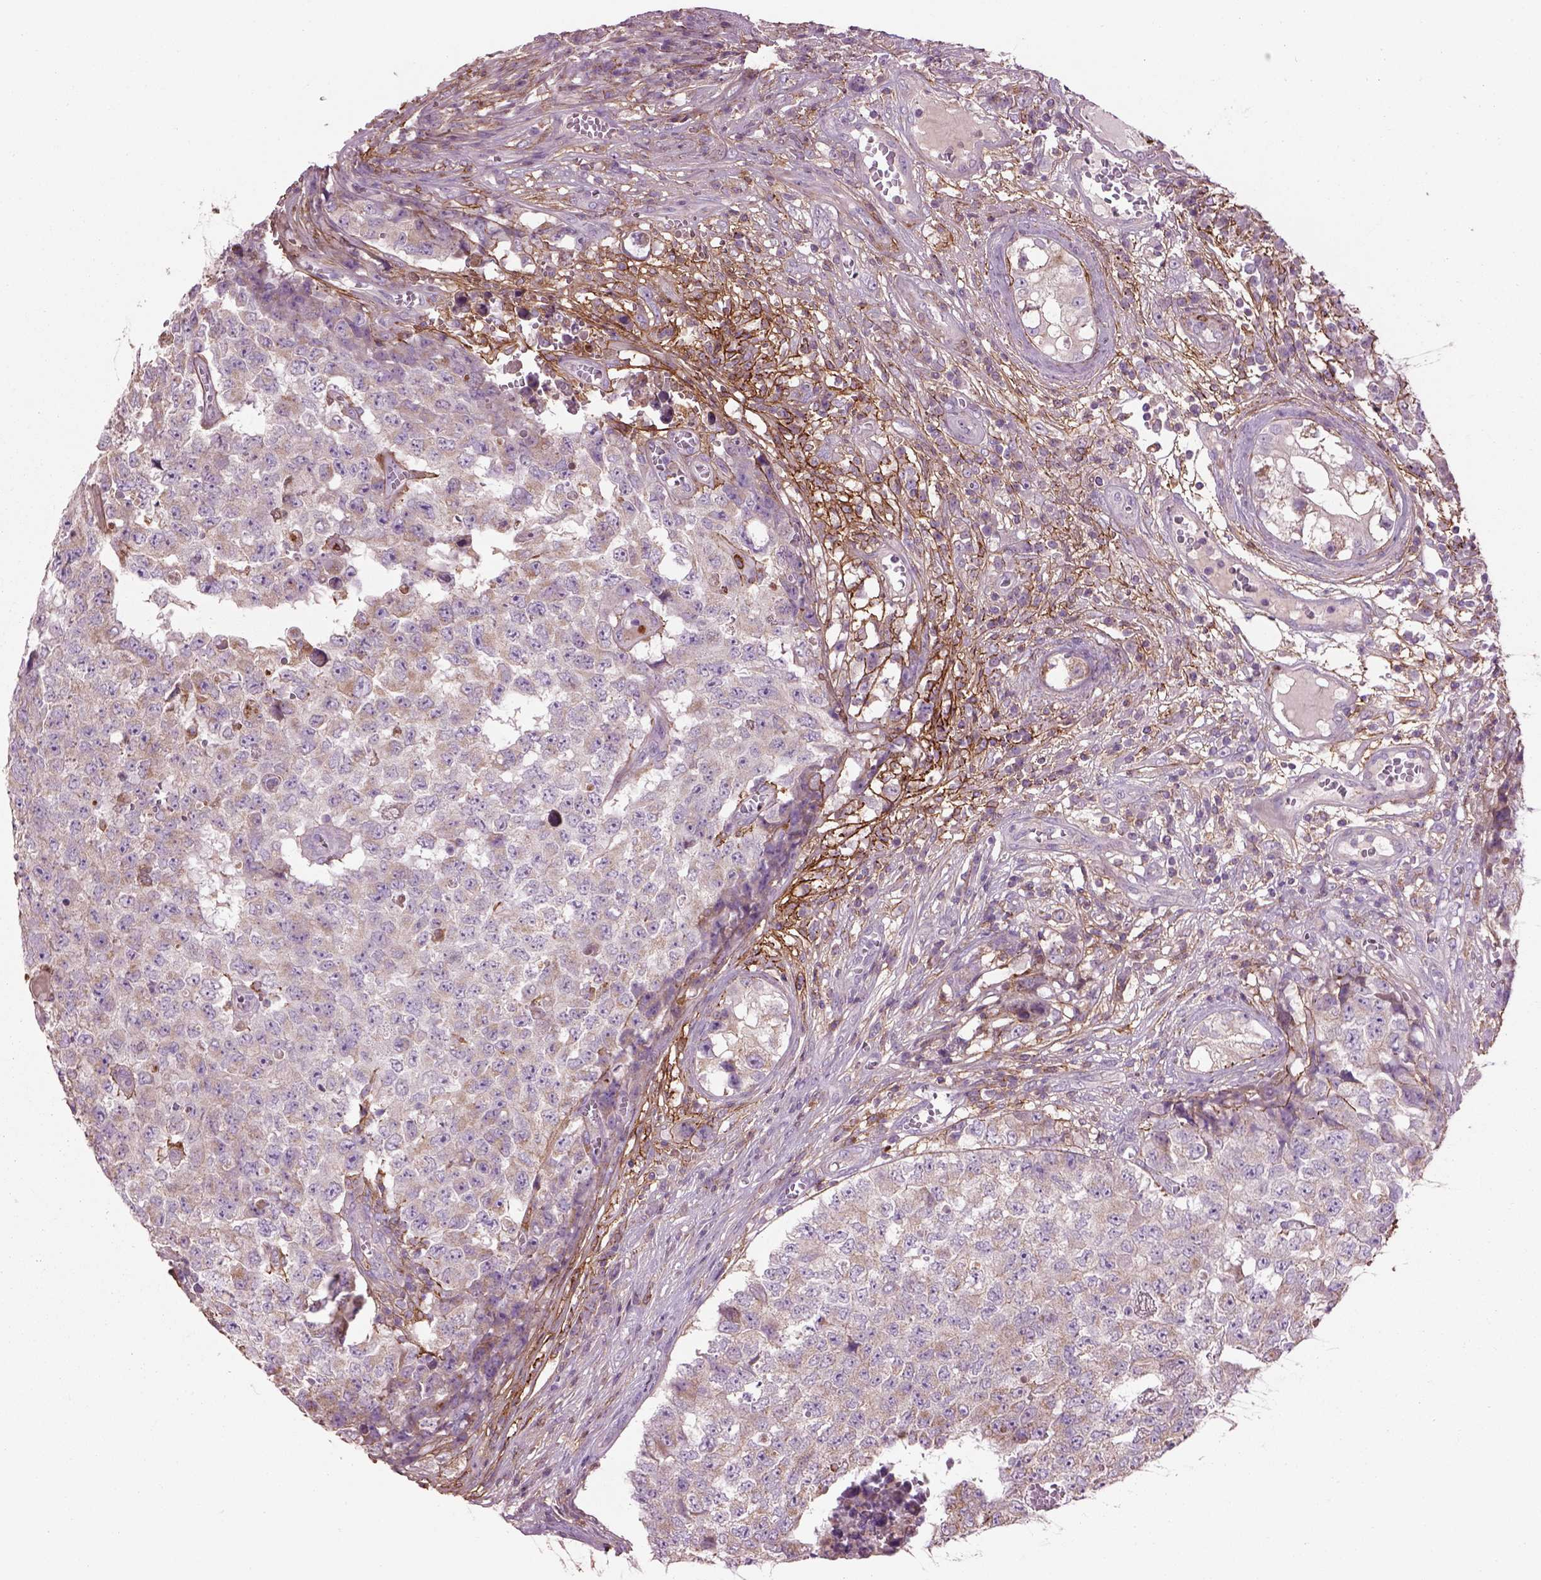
{"staining": {"intensity": "weak", "quantity": "25%-75%", "location": "cytoplasmic/membranous"}, "tissue": "testis cancer", "cell_type": "Tumor cells", "image_type": "cancer", "snomed": [{"axis": "morphology", "description": "Carcinoma, Embryonal, NOS"}, {"axis": "topography", "description": "Testis"}], "caption": "DAB (3,3'-diaminobenzidine) immunohistochemical staining of human testis embryonal carcinoma displays weak cytoplasmic/membranous protein expression in approximately 25%-75% of tumor cells. Using DAB (brown) and hematoxylin (blue) stains, captured at high magnification using brightfield microscopy.", "gene": "EMILIN2", "patient": {"sex": "male", "age": 23}}